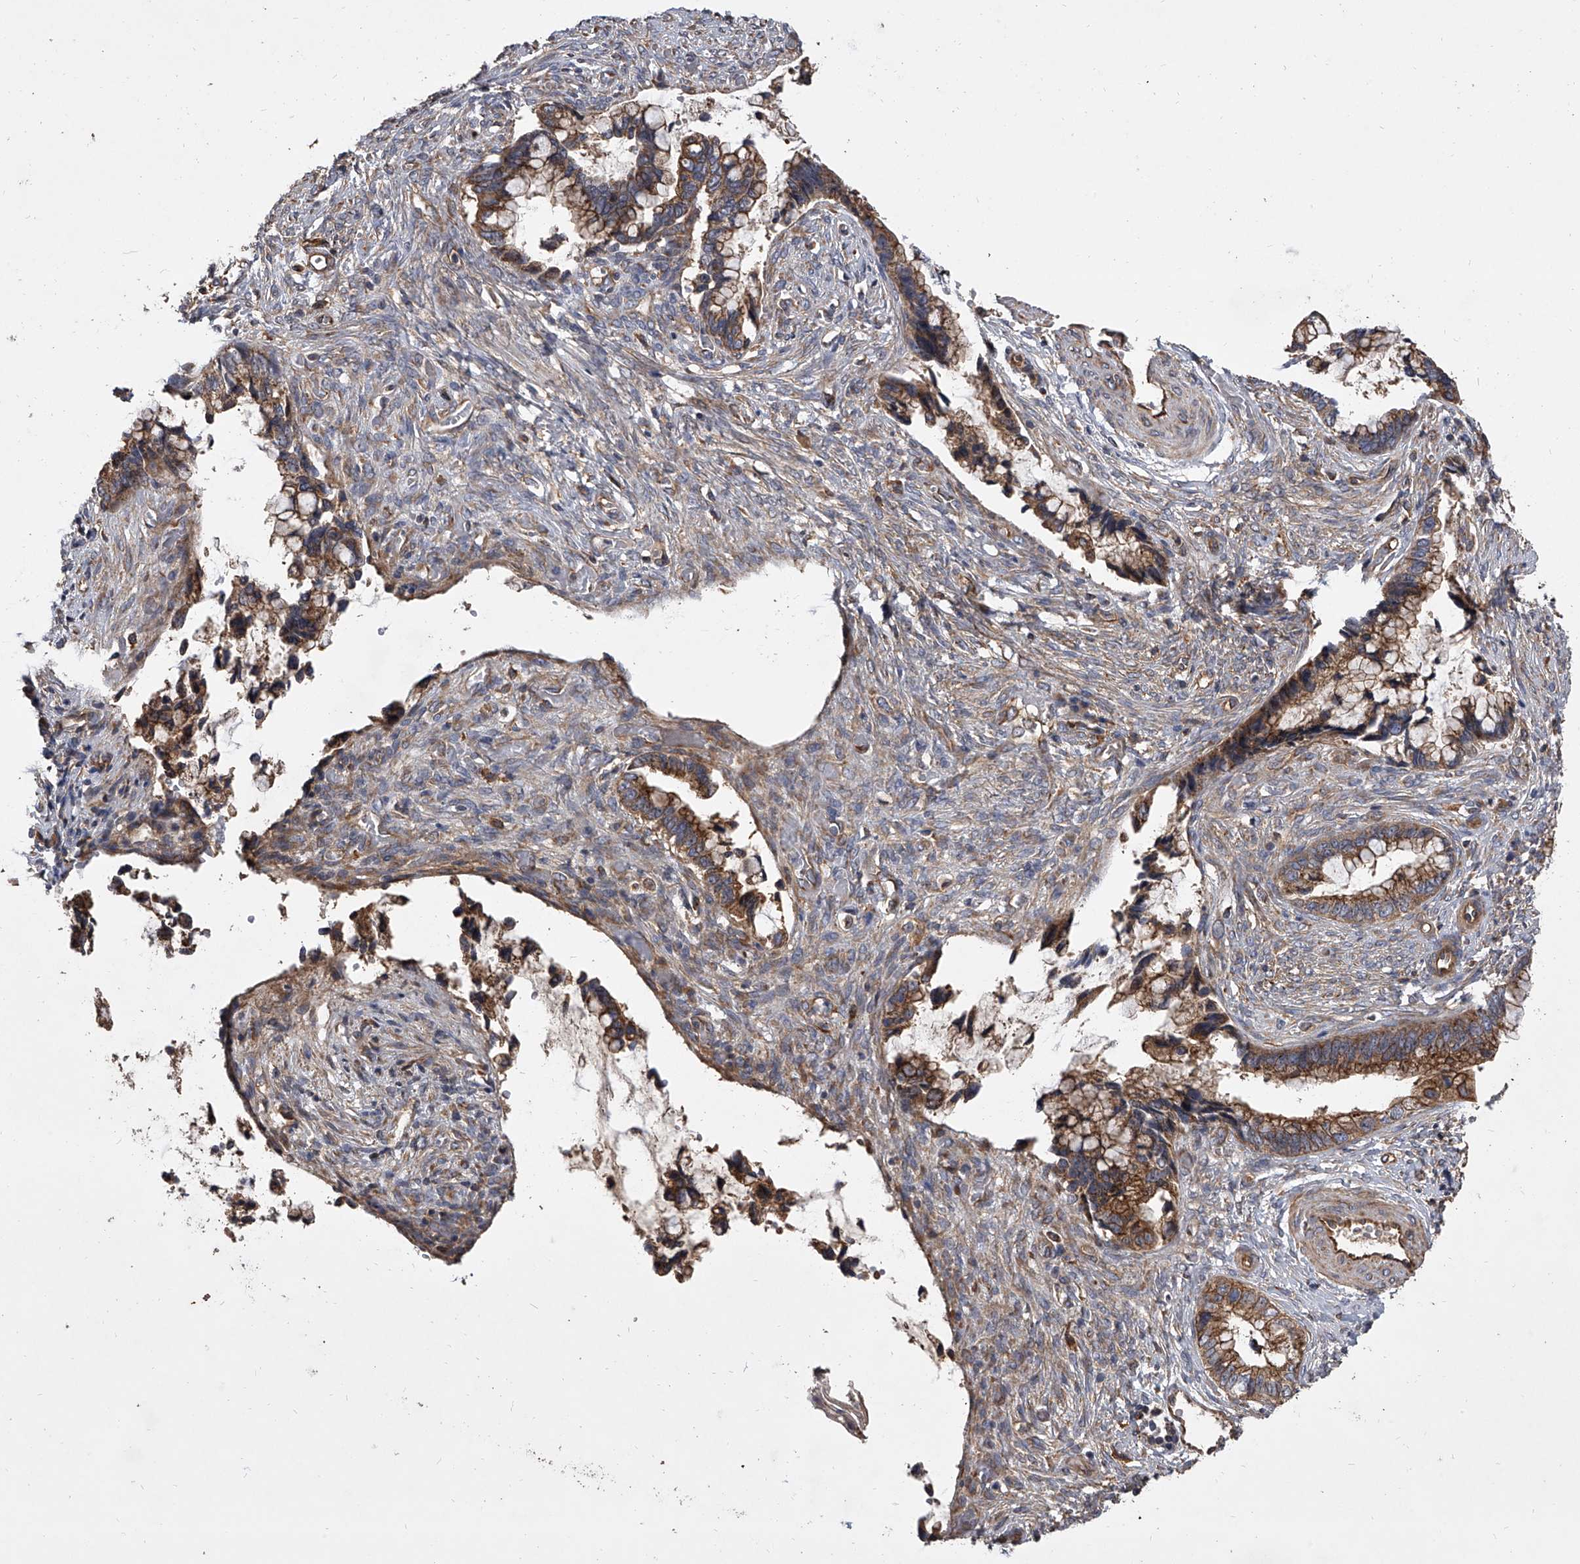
{"staining": {"intensity": "moderate", "quantity": ">75%", "location": "cytoplasmic/membranous"}, "tissue": "cervical cancer", "cell_type": "Tumor cells", "image_type": "cancer", "snomed": [{"axis": "morphology", "description": "Adenocarcinoma, NOS"}, {"axis": "topography", "description": "Cervix"}], "caption": "Cervical cancer (adenocarcinoma) tissue shows moderate cytoplasmic/membranous staining in approximately >75% of tumor cells, visualized by immunohistochemistry.", "gene": "EXOC4", "patient": {"sex": "female", "age": 44}}